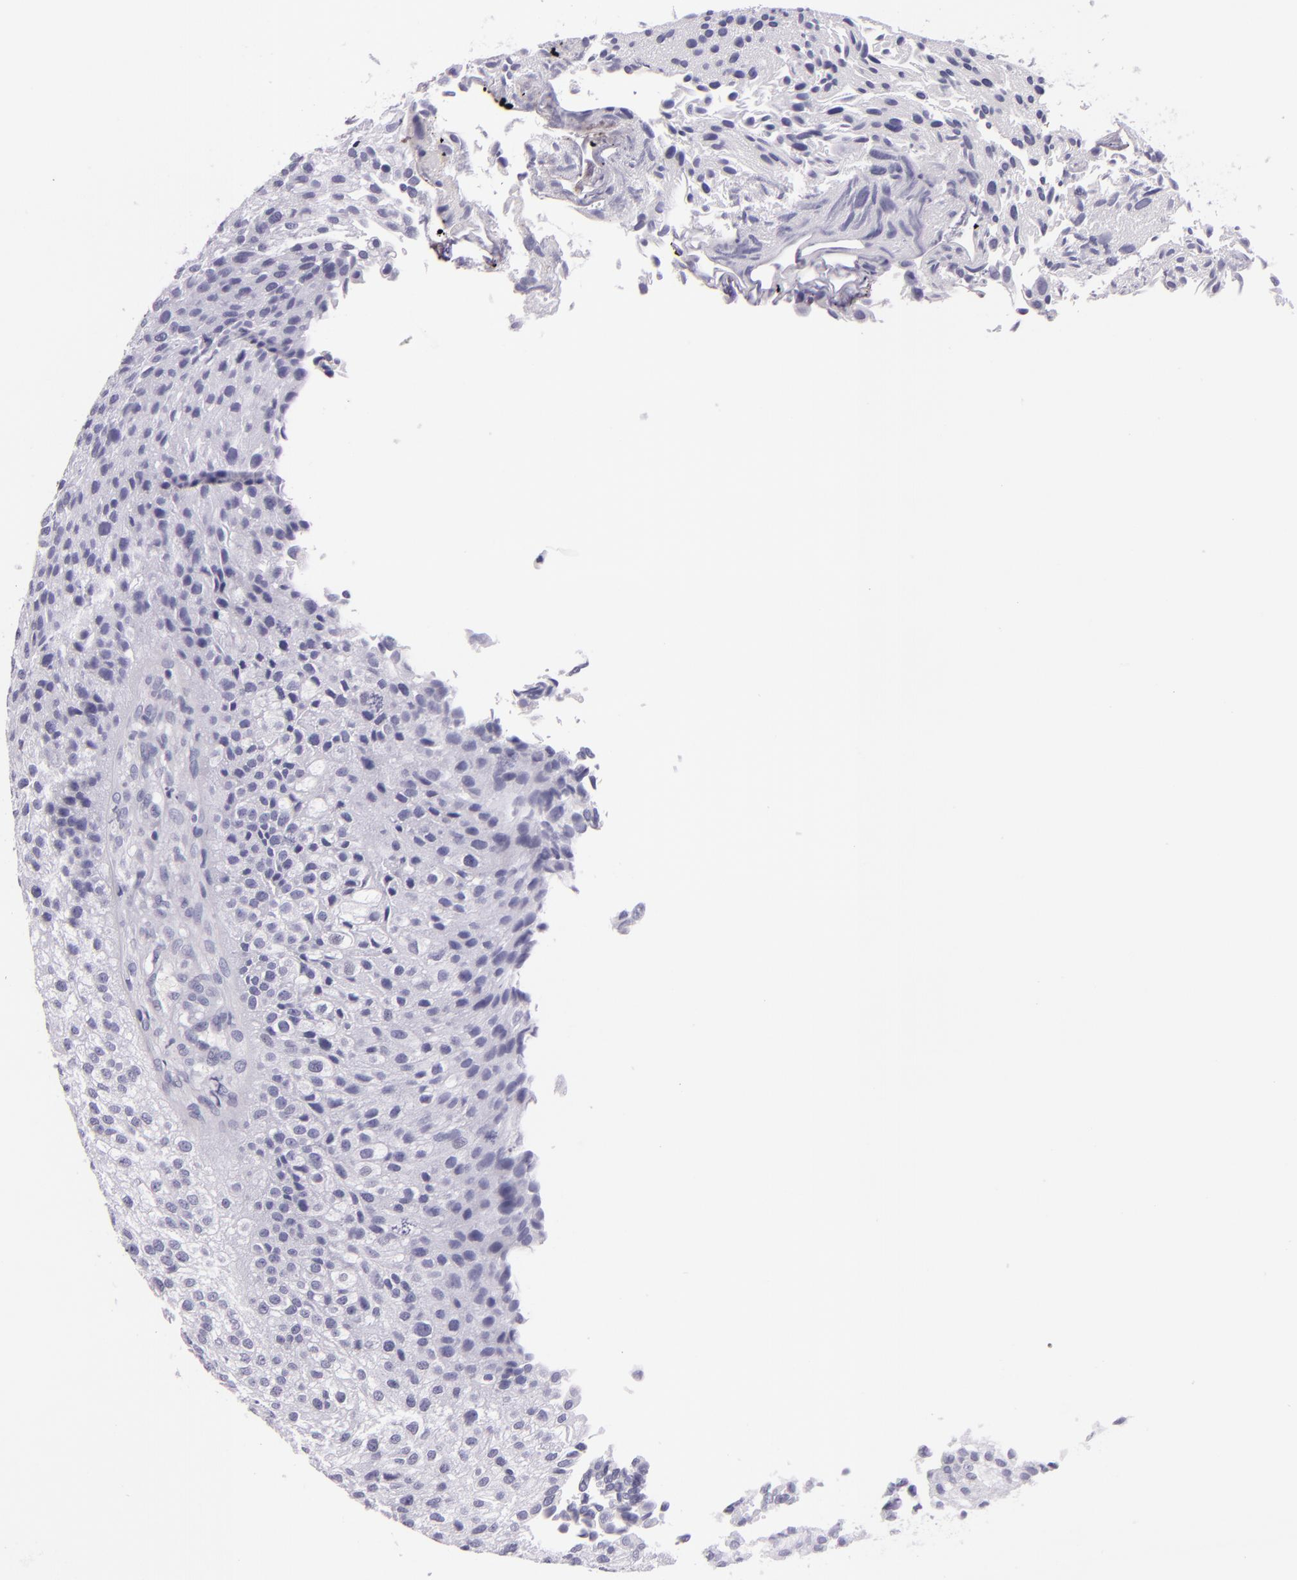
{"staining": {"intensity": "negative", "quantity": "none", "location": "none"}, "tissue": "urothelial cancer", "cell_type": "Tumor cells", "image_type": "cancer", "snomed": [{"axis": "morphology", "description": "Urothelial carcinoma, Low grade"}, {"axis": "topography", "description": "Urinary bladder"}], "caption": "The photomicrograph displays no staining of tumor cells in urothelial carcinoma (low-grade).", "gene": "MT1A", "patient": {"sex": "female", "age": 89}}